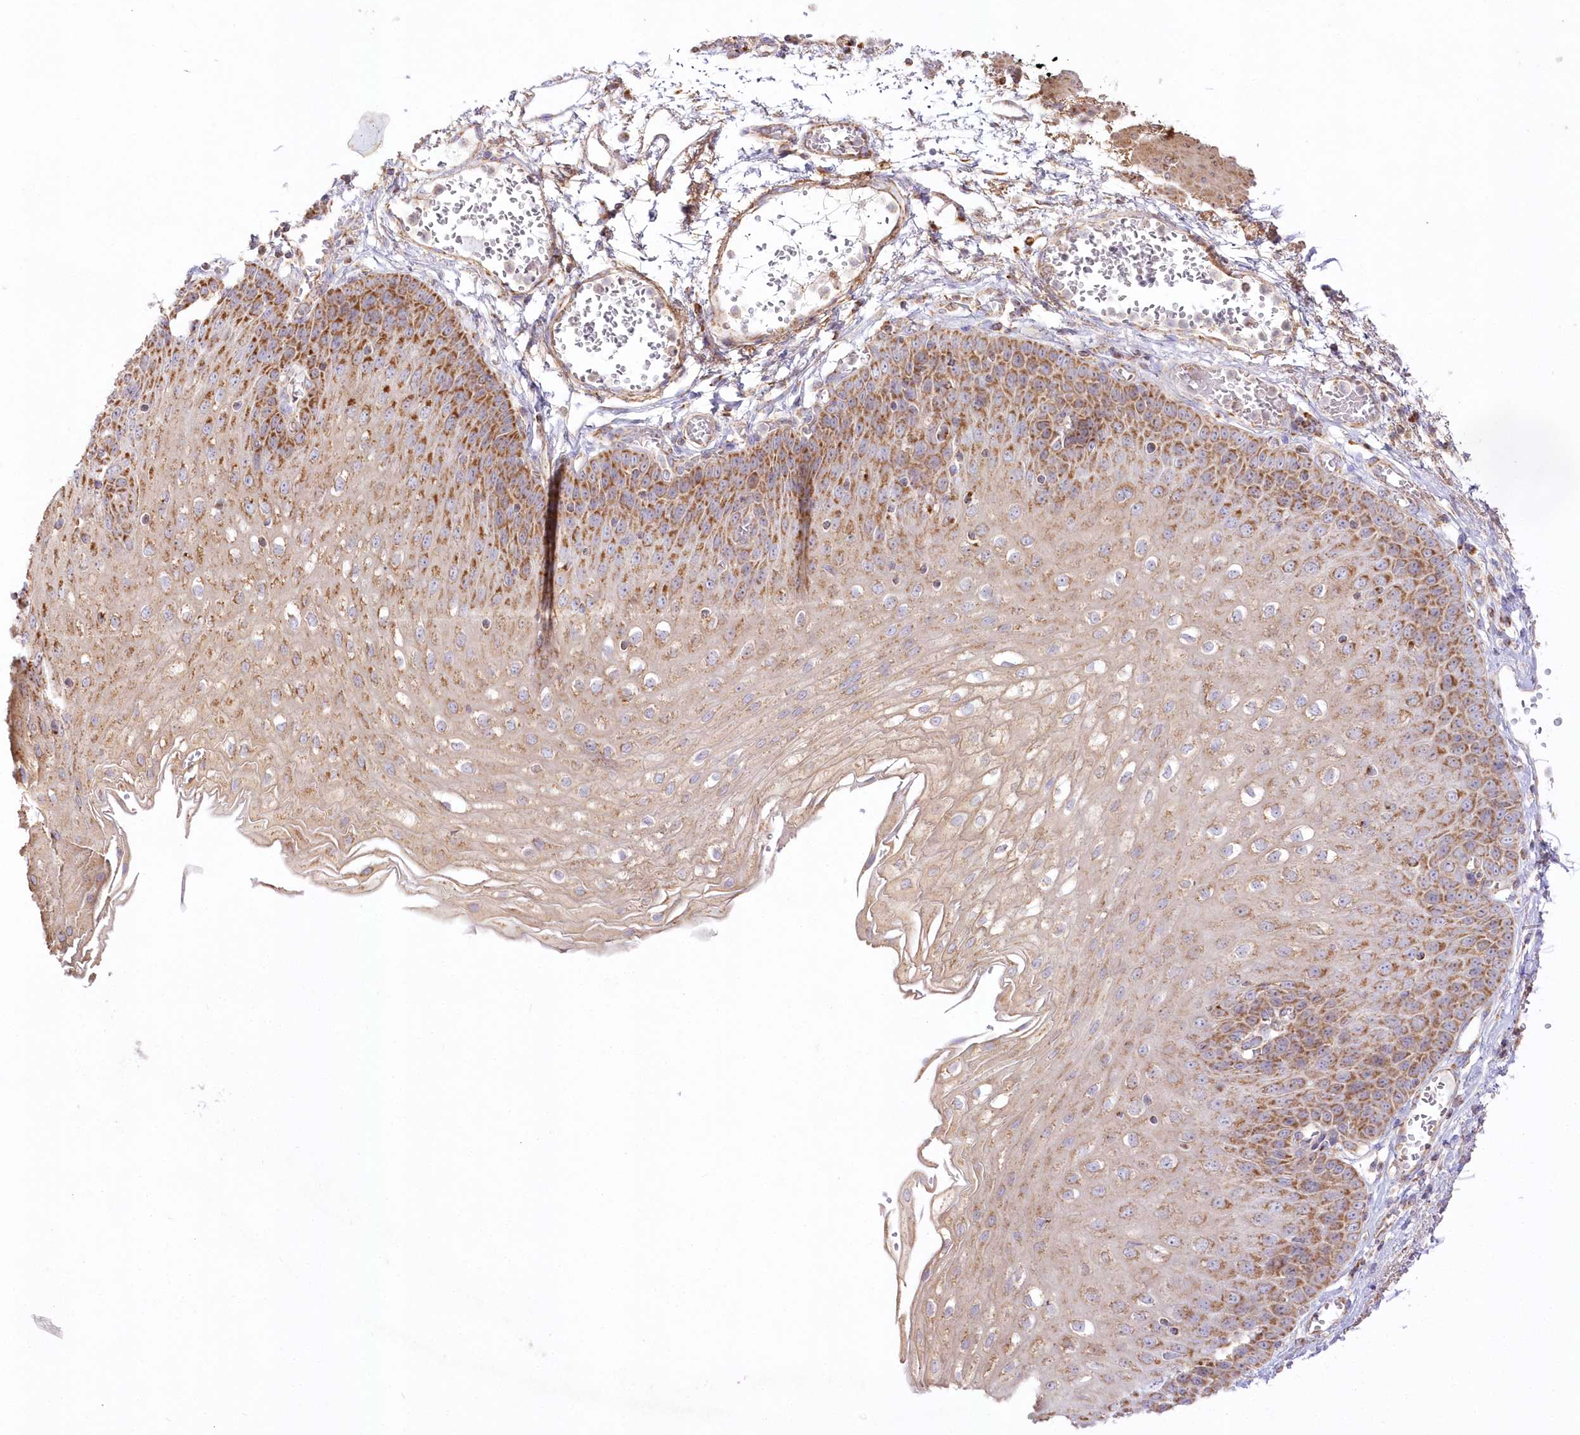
{"staining": {"intensity": "strong", "quantity": ">75%", "location": "cytoplasmic/membranous"}, "tissue": "esophagus", "cell_type": "Squamous epithelial cells", "image_type": "normal", "snomed": [{"axis": "morphology", "description": "Normal tissue, NOS"}, {"axis": "topography", "description": "Esophagus"}], "caption": "IHC photomicrograph of normal esophagus: esophagus stained using immunohistochemistry (IHC) displays high levels of strong protein expression localized specifically in the cytoplasmic/membranous of squamous epithelial cells, appearing as a cytoplasmic/membranous brown color.", "gene": "DNA2", "patient": {"sex": "male", "age": 81}}